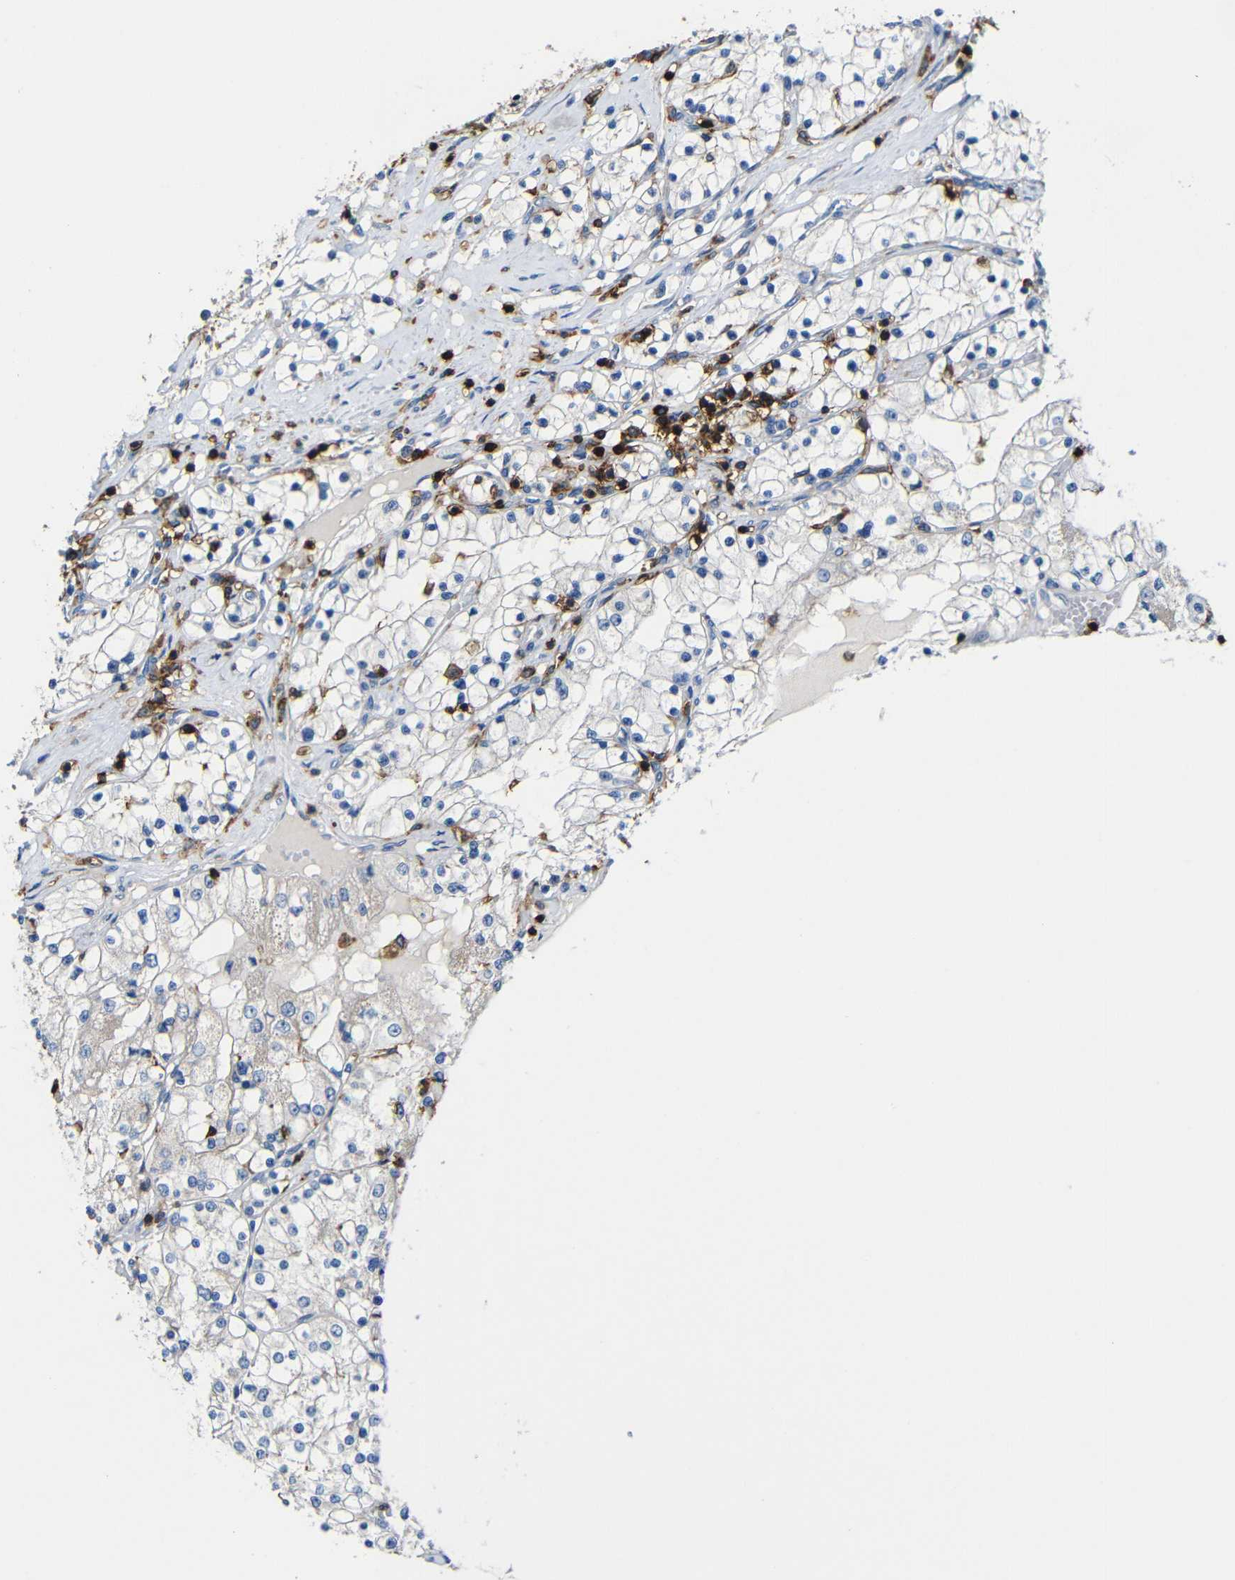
{"staining": {"intensity": "weak", "quantity": "25%-75%", "location": "cytoplasmic/membranous"}, "tissue": "renal cancer", "cell_type": "Tumor cells", "image_type": "cancer", "snomed": [{"axis": "morphology", "description": "Adenocarcinoma, NOS"}, {"axis": "topography", "description": "Kidney"}], "caption": "Immunohistochemical staining of human renal adenocarcinoma reveals low levels of weak cytoplasmic/membranous protein positivity in approximately 25%-75% of tumor cells.", "gene": "P2RY12", "patient": {"sex": "male", "age": 68}}